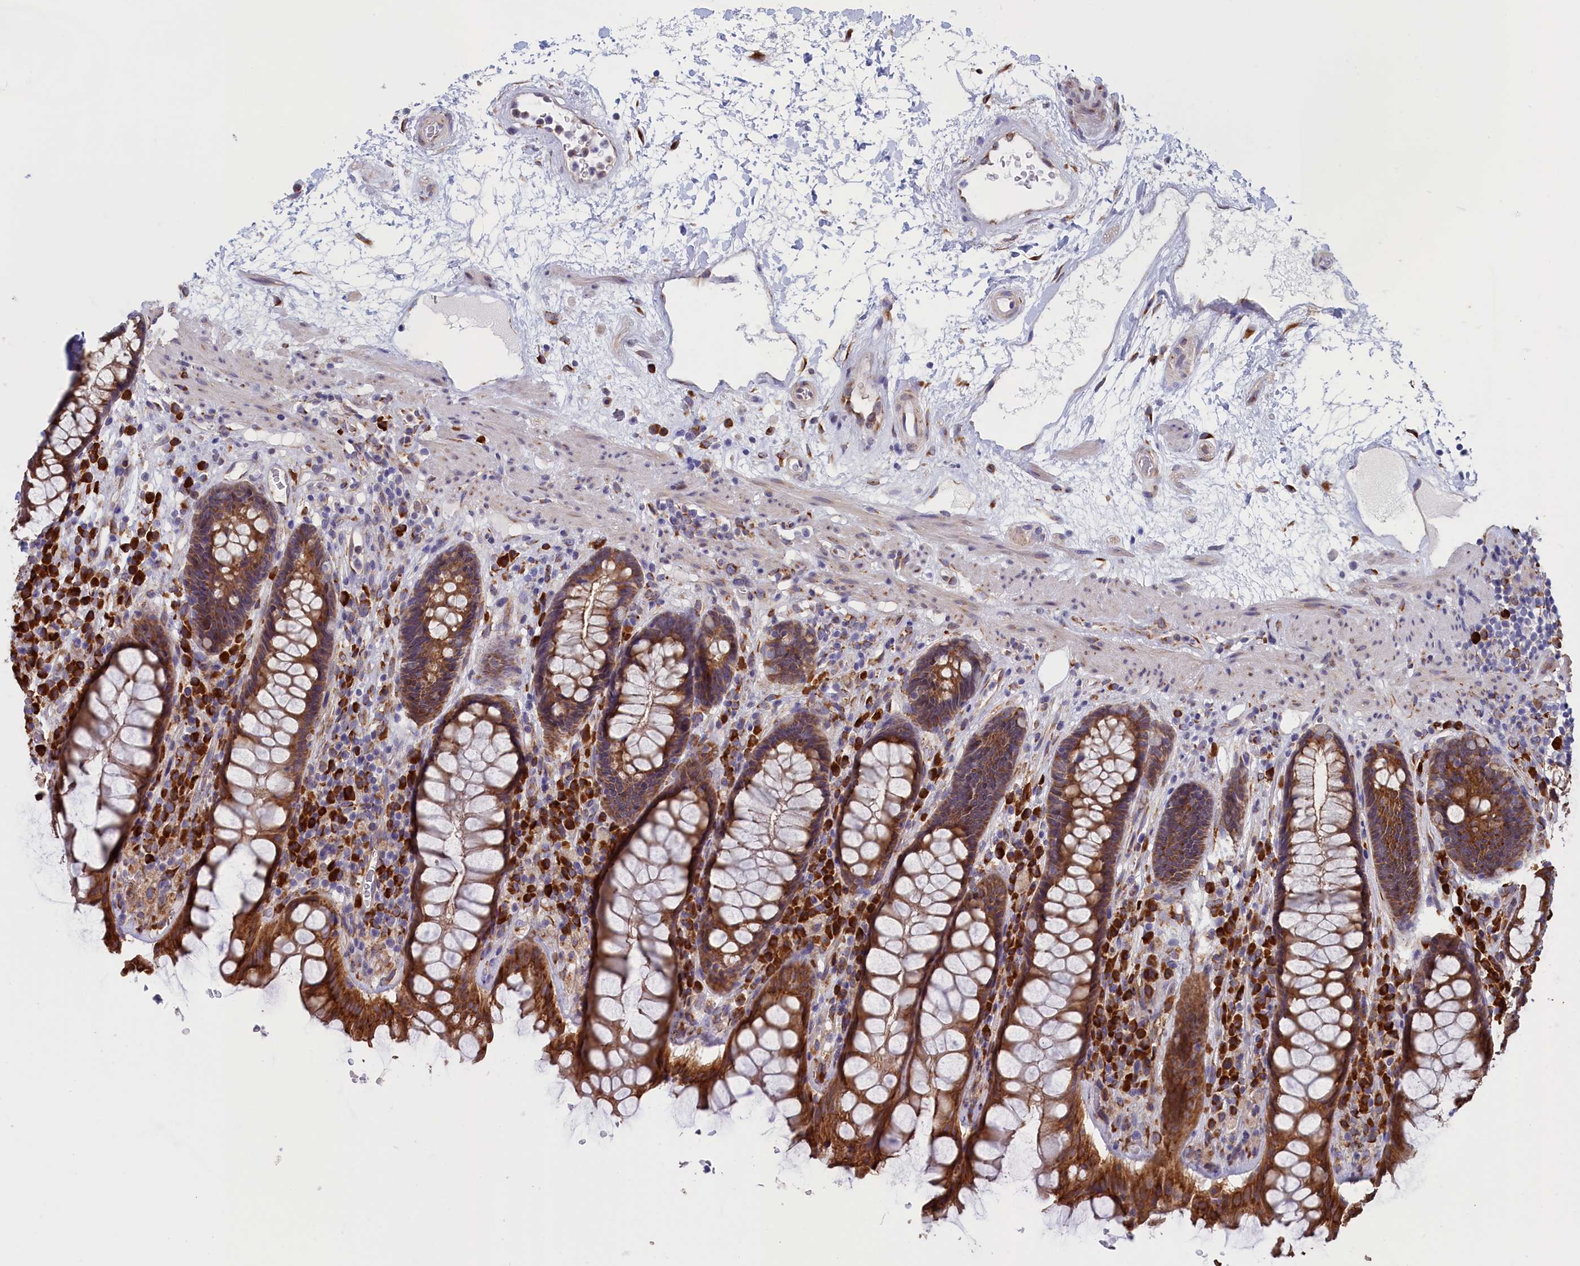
{"staining": {"intensity": "strong", "quantity": ">75%", "location": "cytoplasmic/membranous"}, "tissue": "rectum", "cell_type": "Glandular cells", "image_type": "normal", "snomed": [{"axis": "morphology", "description": "Normal tissue, NOS"}, {"axis": "topography", "description": "Rectum"}], "caption": "A brown stain labels strong cytoplasmic/membranous staining of a protein in glandular cells of unremarkable human rectum.", "gene": "CCDC68", "patient": {"sex": "male", "age": 64}}